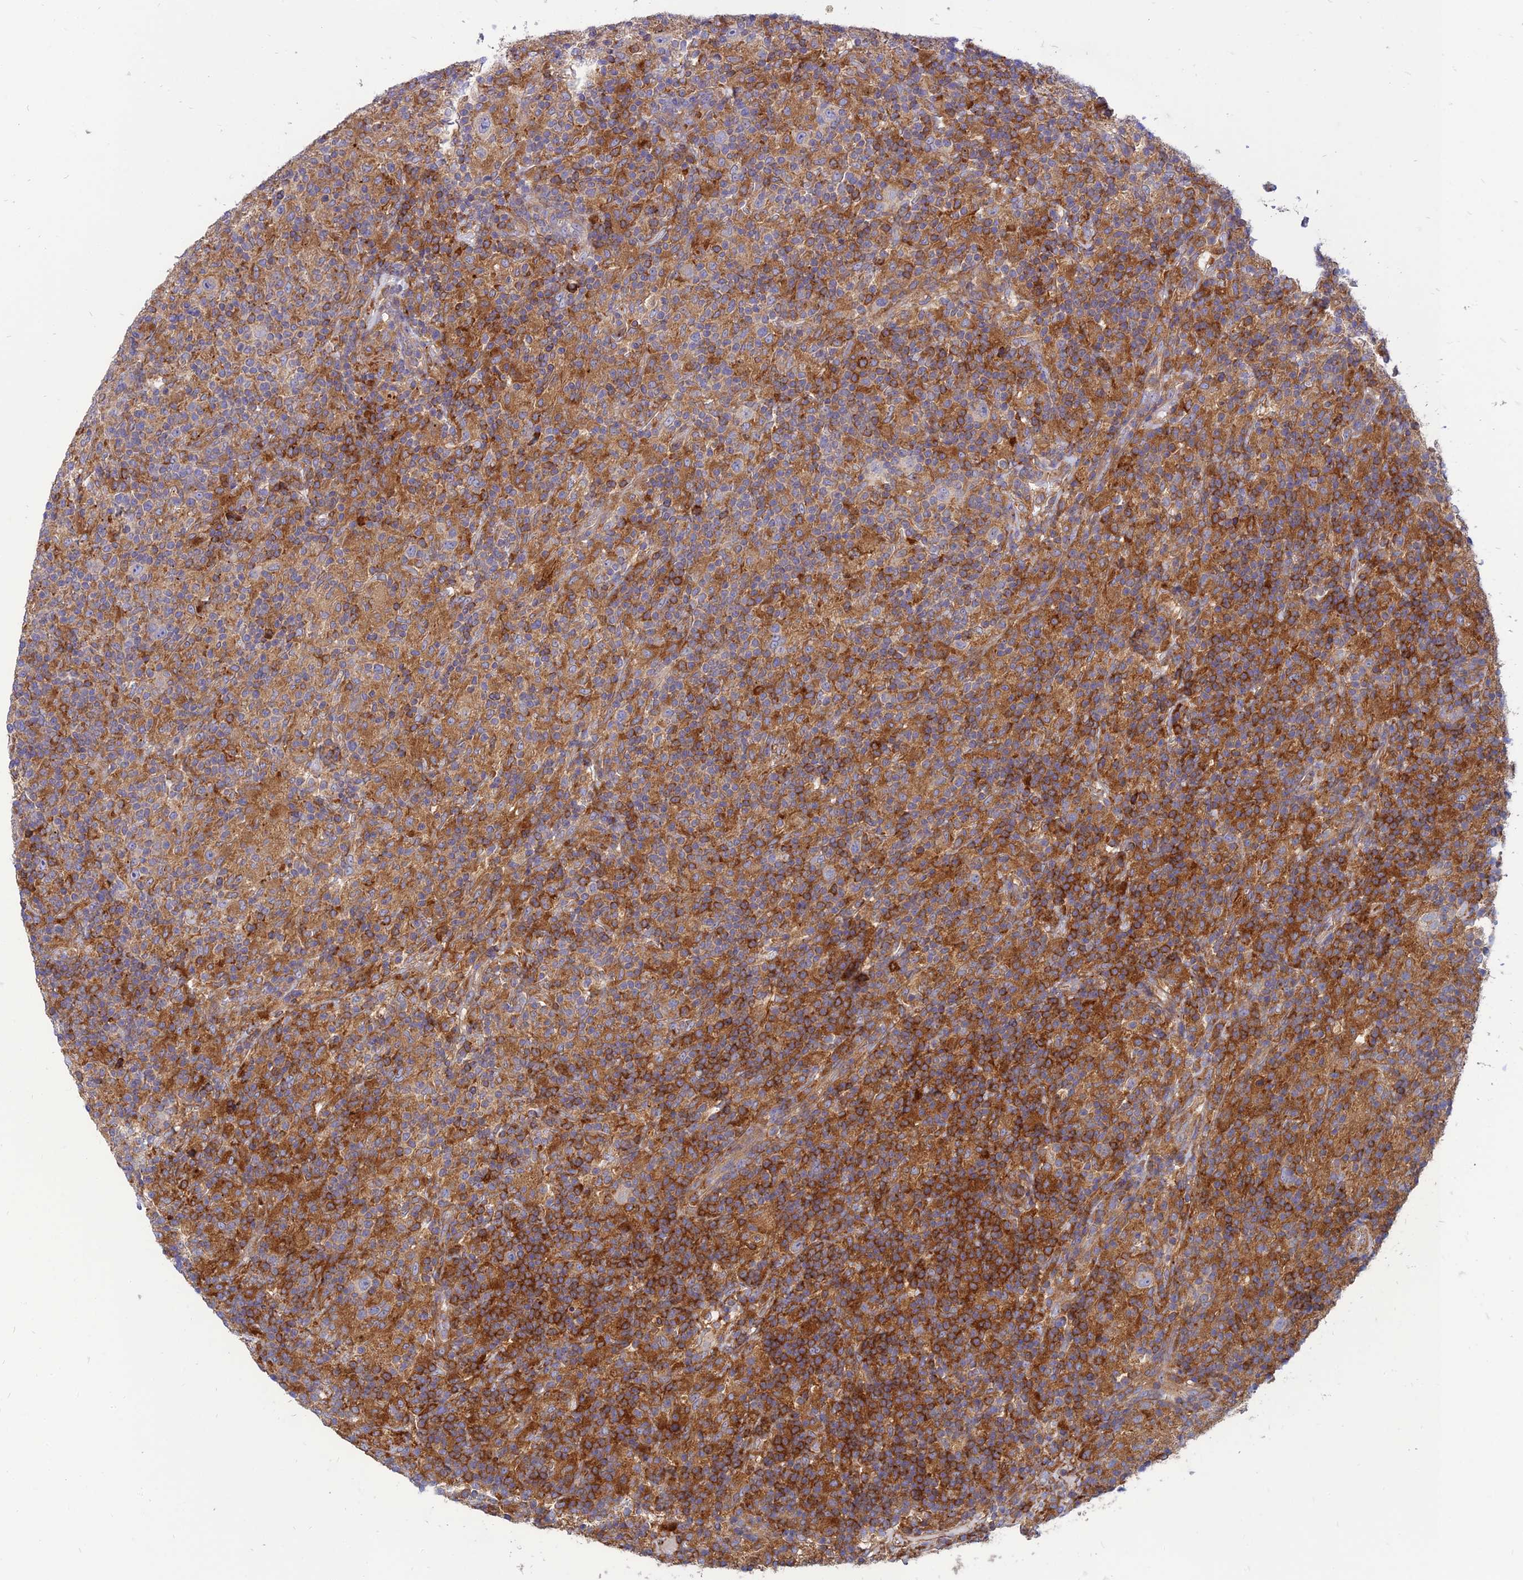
{"staining": {"intensity": "negative", "quantity": "none", "location": "none"}, "tissue": "lymphoma", "cell_type": "Tumor cells", "image_type": "cancer", "snomed": [{"axis": "morphology", "description": "Hodgkin's disease, NOS"}, {"axis": "topography", "description": "Lymph node"}], "caption": "The photomicrograph exhibits no significant expression in tumor cells of Hodgkin's disease.", "gene": "PHKA2", "patient": {"sex": "male", "age": 70}}